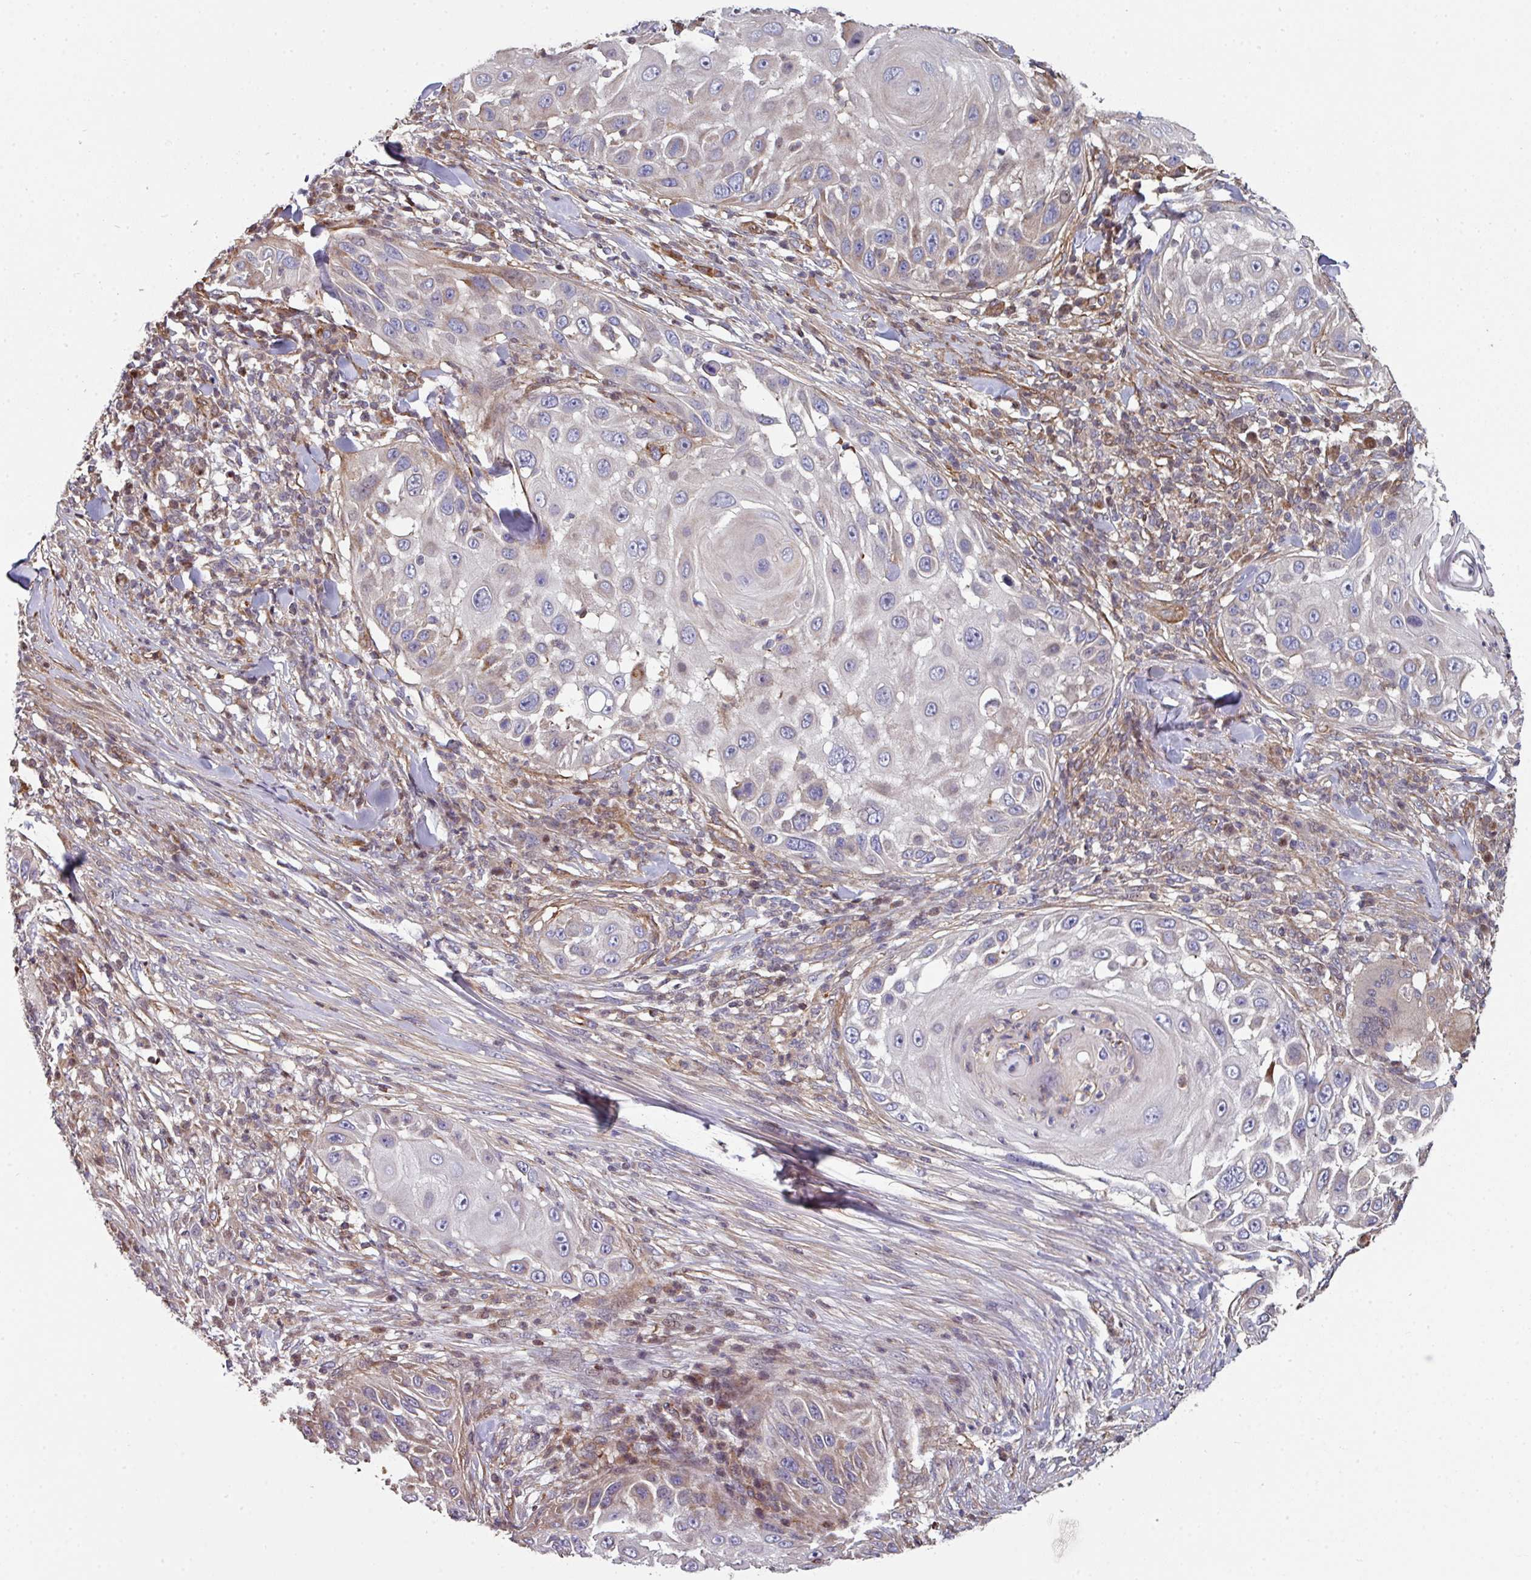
{"staining": {"intensity": "negative", "quantity": "none", "location": "none"}, "tissue": "skin cancer", "cell_type": "Tumor cells", "image_type": "cancer", "snomed": [{"axis": "morphology", "description": "Squamous cell carcinoma, NOS"}, {"axis": "topography", "description": "Skin"}], "caption": "The histopathology image demonstrates no staining of tumor cells in skin cancer (squamous cell carcinoma). Brightfield microscopy of immunohistochemistry stained with DAB (brown) and hematoxylin (blue), captured at high magnification.", "gene": "ANO9", "patient": {"sex": "female", "age": 44}}